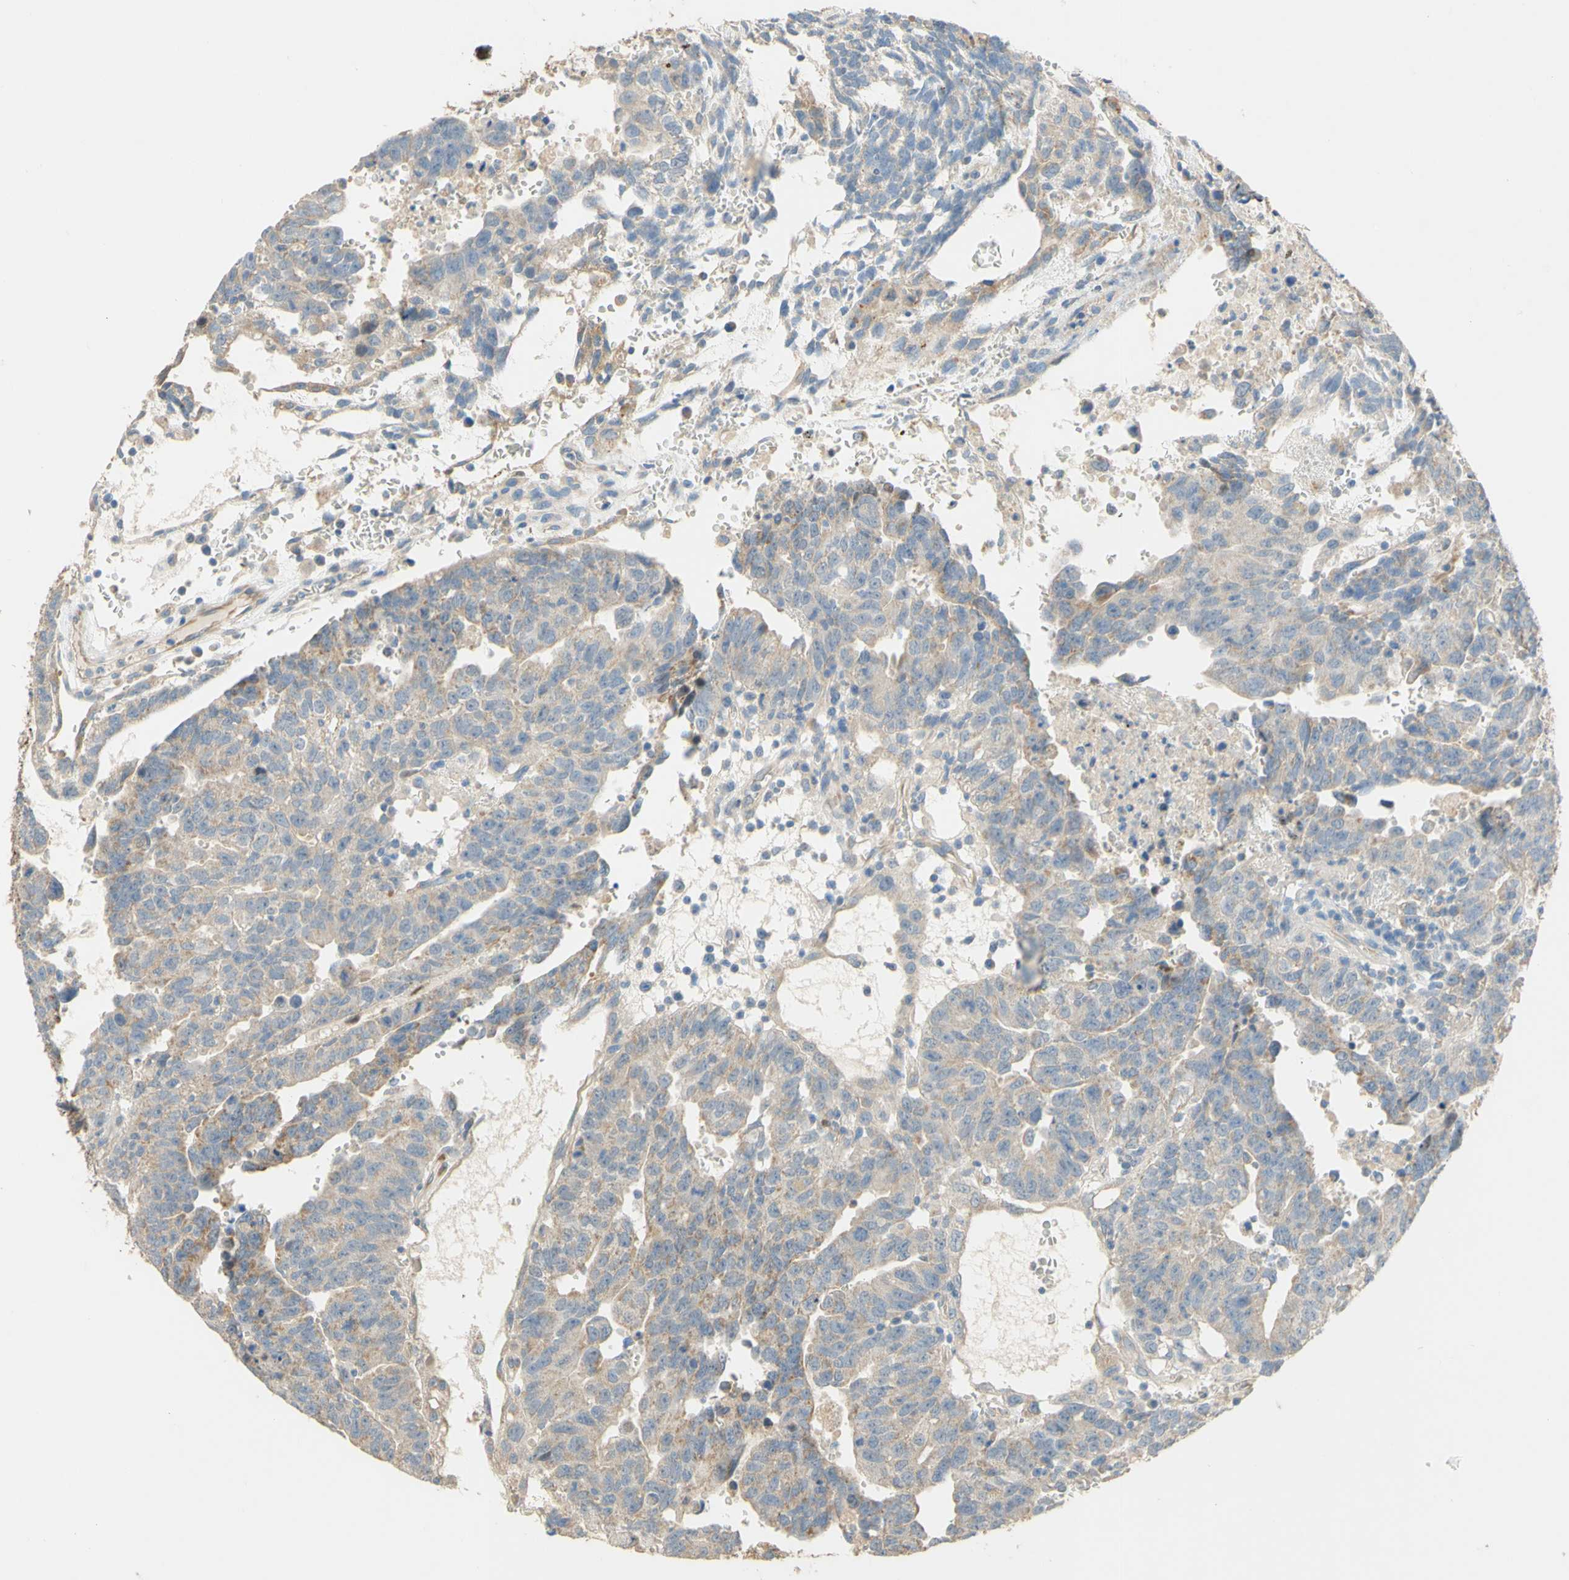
{"staining": {"intensity": "weak", "quantity": ">75%", "location": "cytoplasmic/membranous"}, "tissue": "testis cancer", "cell_type": "Tumor cells", "image_type": "cancer", "snomed": [{"axis": "morphology", "description": "Seminoma, NOS"}, {"axis": "morphology", "description": "Carcinoma, Embryonal, NOS"}, {"axis": "topography", "description": "Testis"}], "caption": "Human testis embryonal carcinoma stained with a brown dye reveals weak cytoplasmic/membranous positive expression in about >75% of tumor cells.", "gene": "DKK3", "patient": {"sex": "male", "age": 52}}